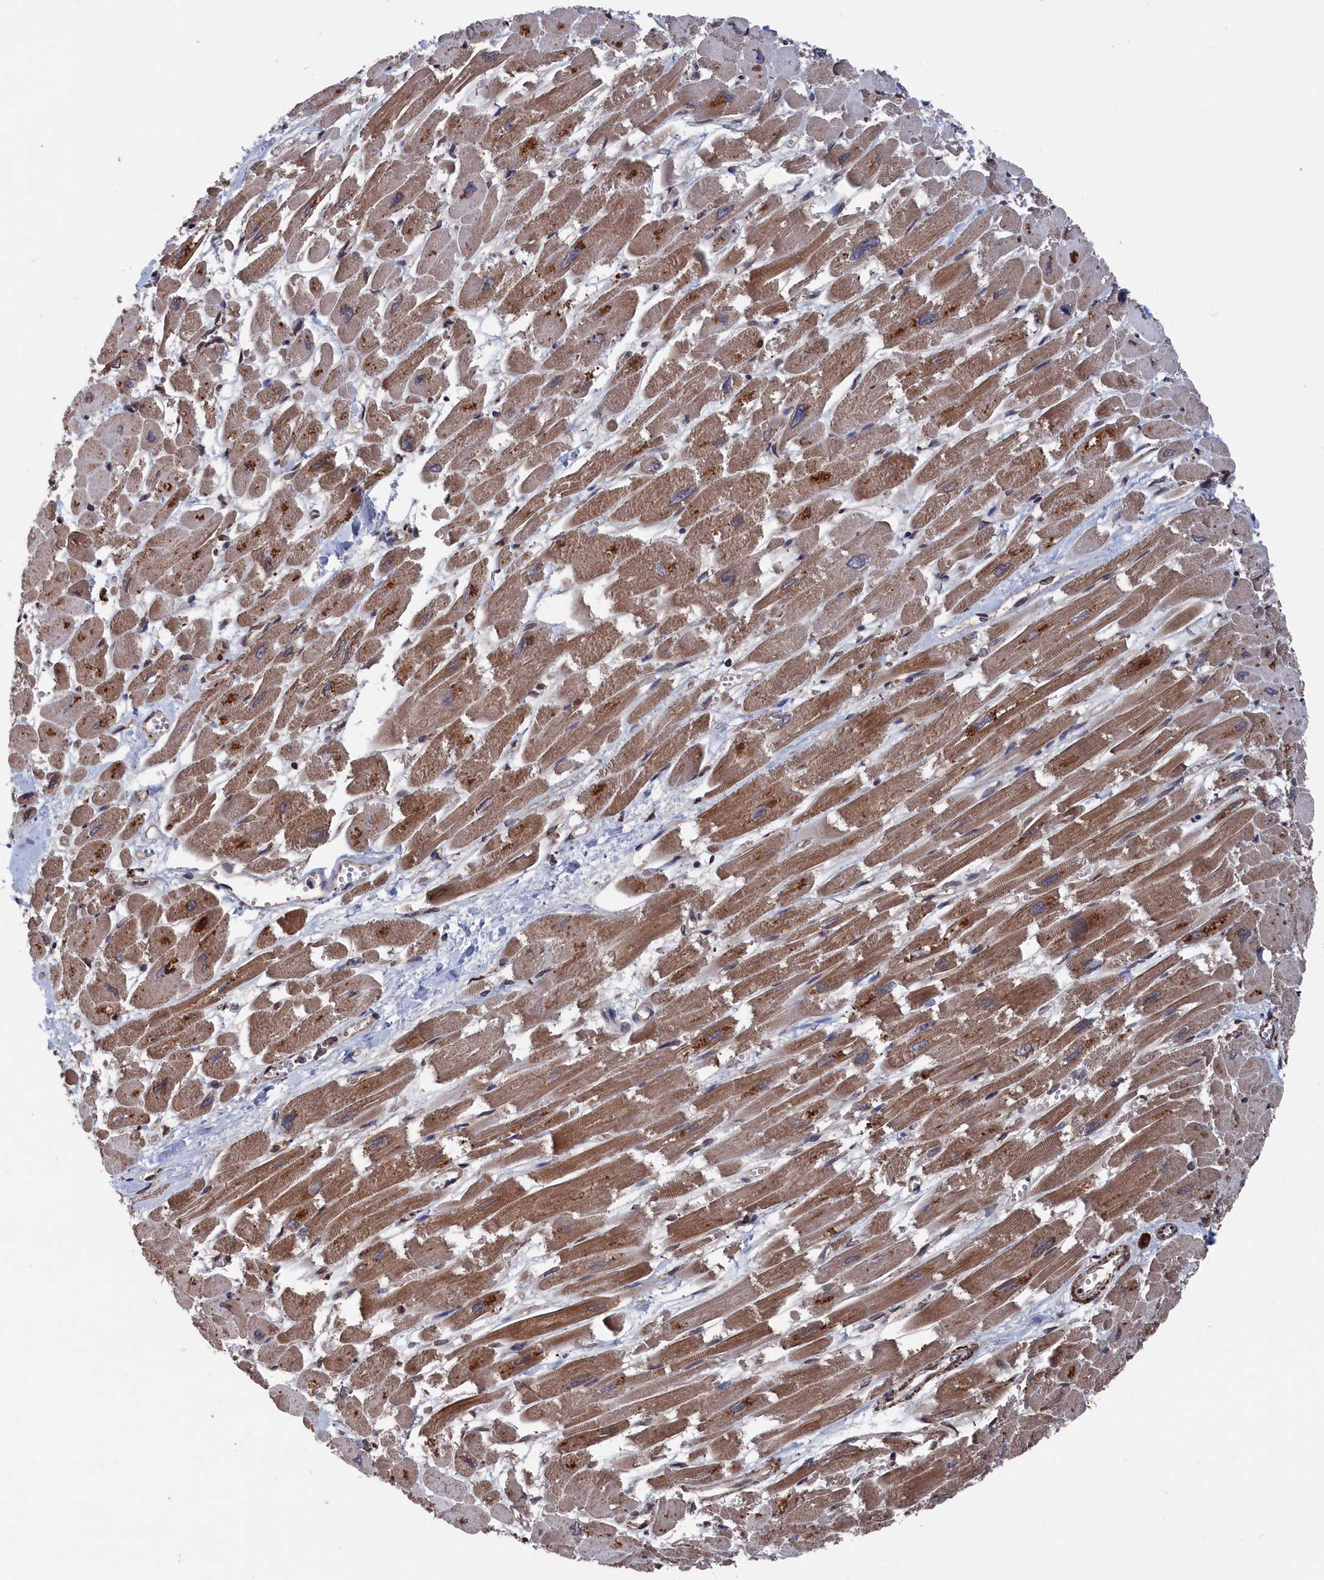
{"staining": {"intensity": "moderate", "quantity": ">75%", "location": "cytoplasmic/membranous"}, "tissue": "heart muscle", "cell_type": "Cardiomyocytes", "image_type": "normal", "snomed": [{"axis": "morphology", "description": "Normal tissue, NOS"}, {"axis": "topography", "description": "Heart"}], "caption": "This micrograph reveals IHC staining of benign heart muscle, with medium moderate cytoplasmic/membranous positivity in approximately >75% of cardiomyocytes.", "gene": "PDE12", "patient": {"sex": "male", "age": 54}}